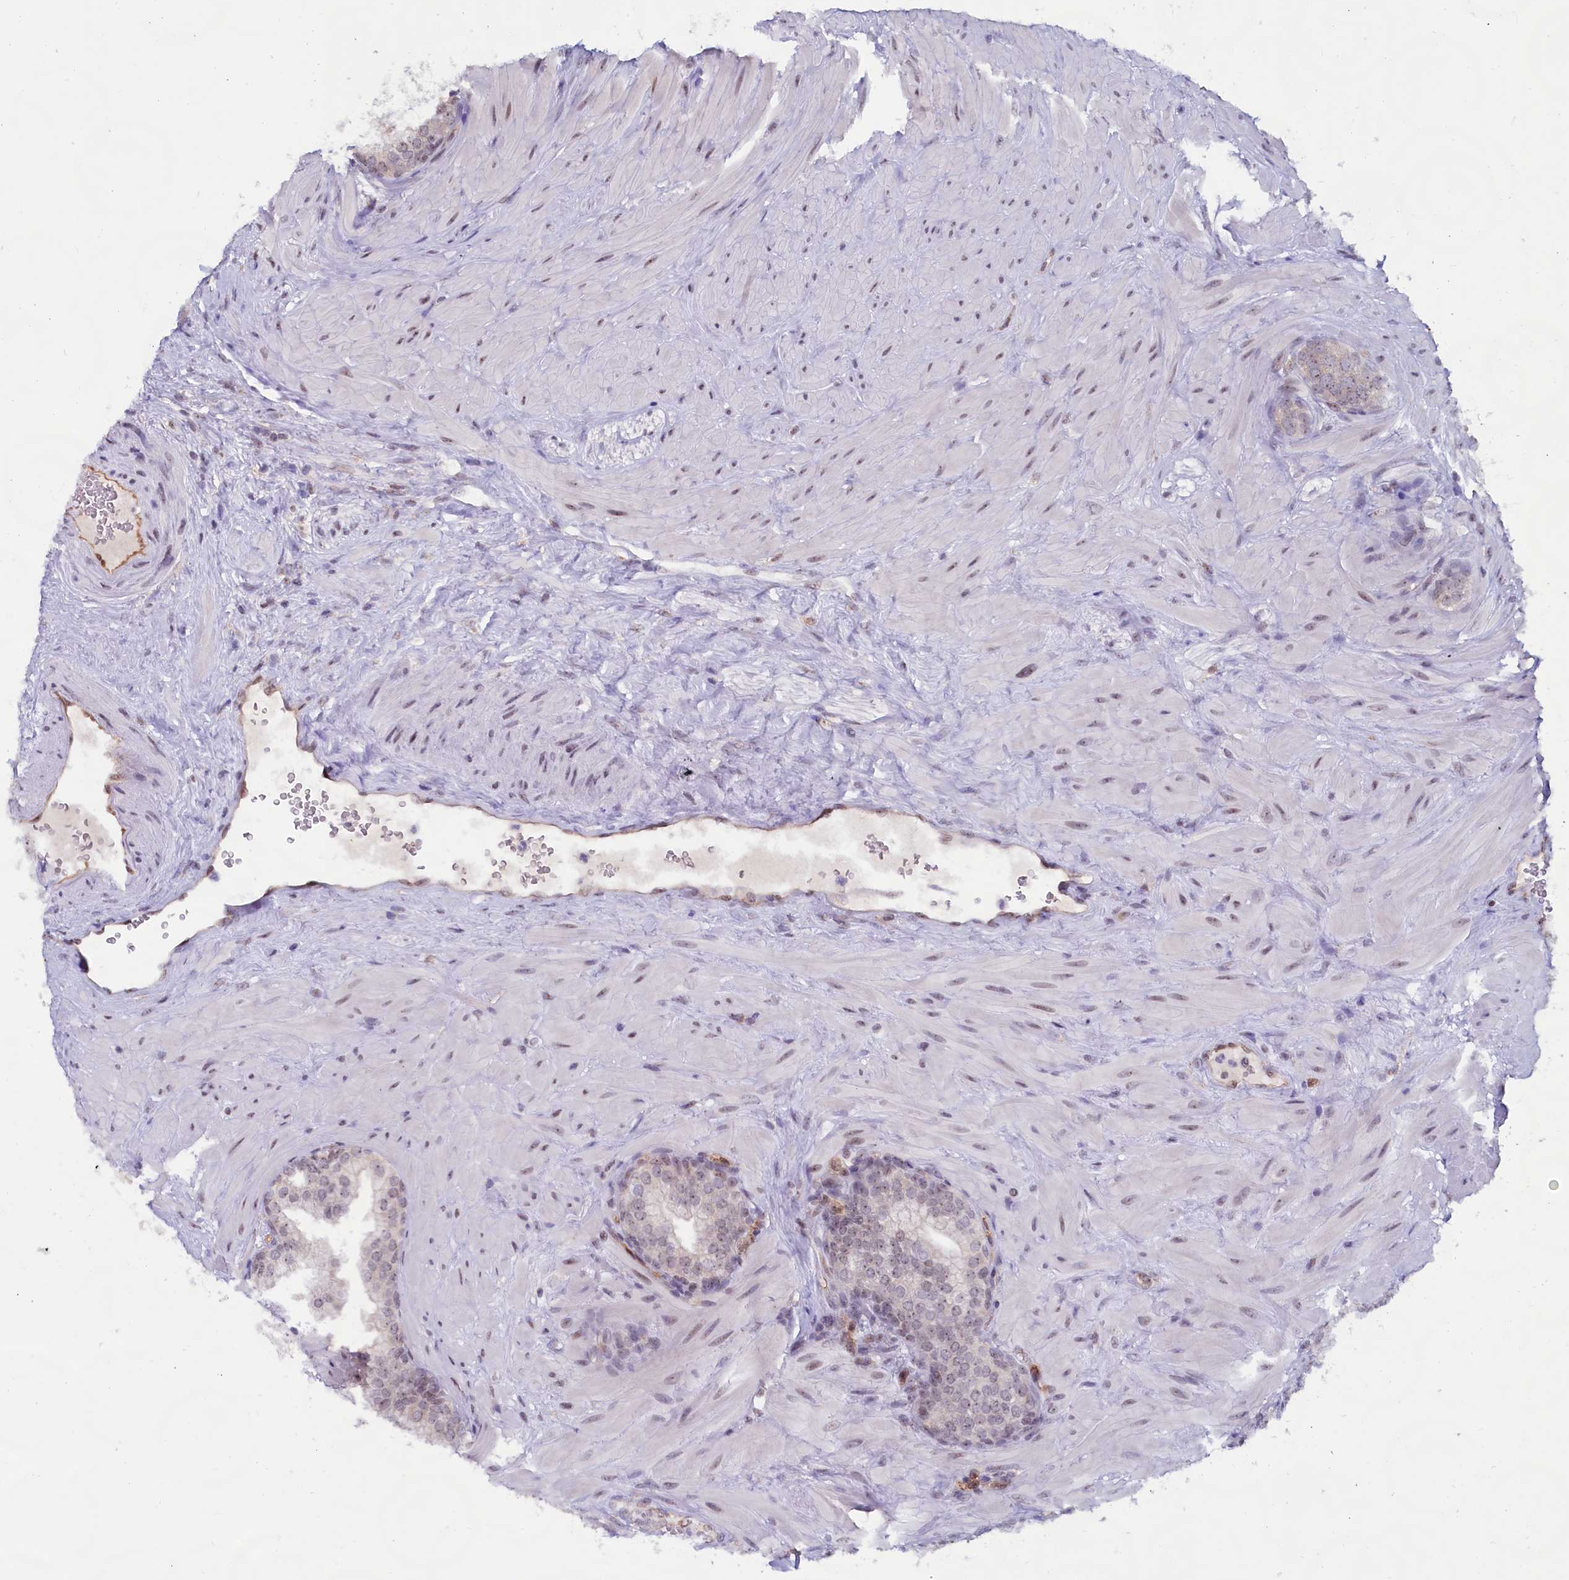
{"staining": {"intensity": "weak", "quantity": "25%-75%", "location": "nuclear"}, "tissue": "prostate", "cell_type": "Glandular cells", "image_type": "normal", "snomed": [{"axis": "morphology", "description": "Normal tissue, NOS"}, {"axis": "topography", "description": "Prostate"}], "caption": "Weak nuclear protein positivity is identified in about 25%-75% of glandular cells in prostate. (Brightfield microscopy of DAB IHC at high magnification).", "gene": "C1D", "patient": {"sex": "male", "age": 60}}